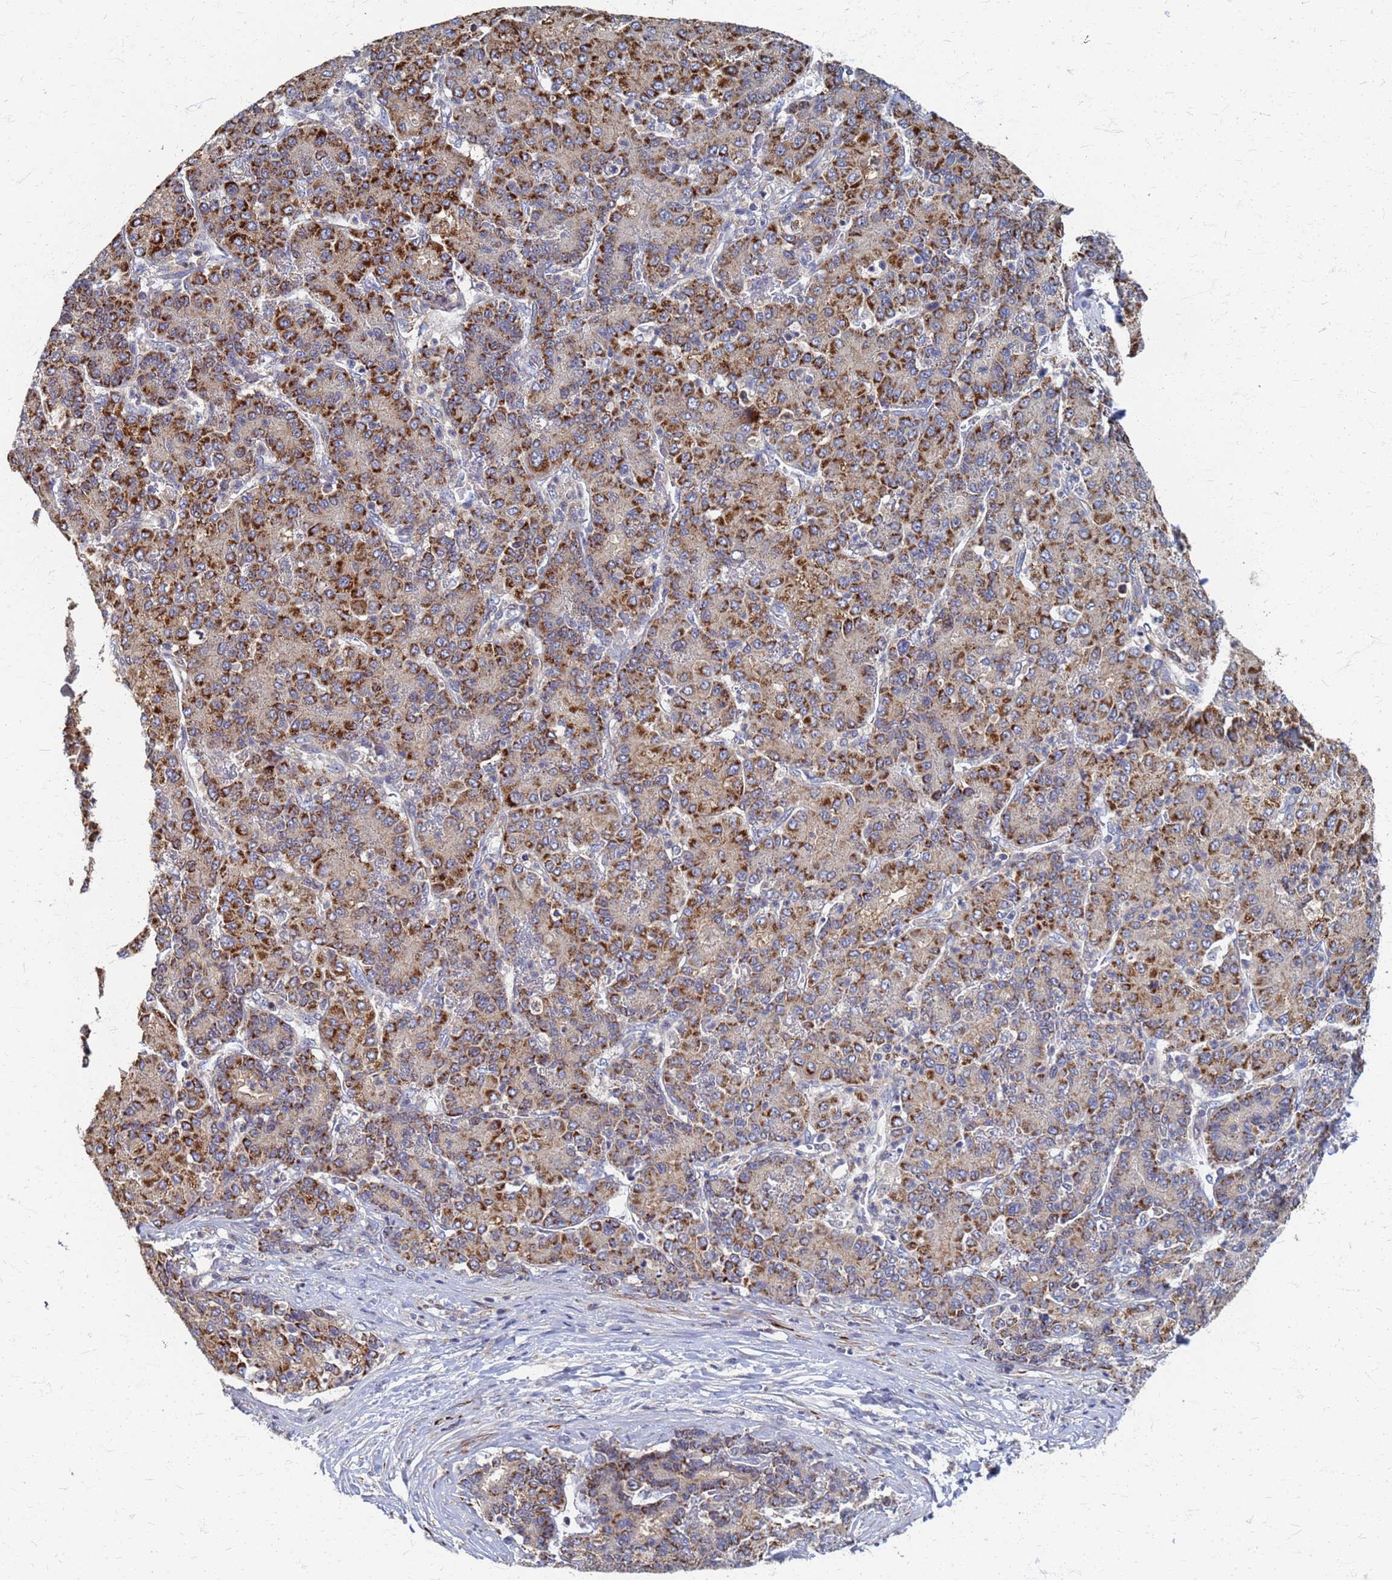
{"staining": {"intensity": "strong", "quantity": "25%-75%", "location": "cytoplasmic/membranous"}, "tissue": "liver cancer", "cell_type": "Tumor cells", "image_type": "cancer", "snomed": [{"axis": "morphology", "description": "Carcinoma, Hepatocellular, NOS"}, {"axis": "topography", "description": "Liver"}], "caption": "A micrograph of liver hepatocellular carcinoma stained for a protein displays strong cytoplasmic/membranous brown staining in tumor cells. The staining was performed using DAB to visualize the protein expression in brown, while the nuclei were stained in blue with hematoxylin (Magnification: 20x).", "gene": "ATPAF1", "patient": {"sex": "male", "age": 65}}